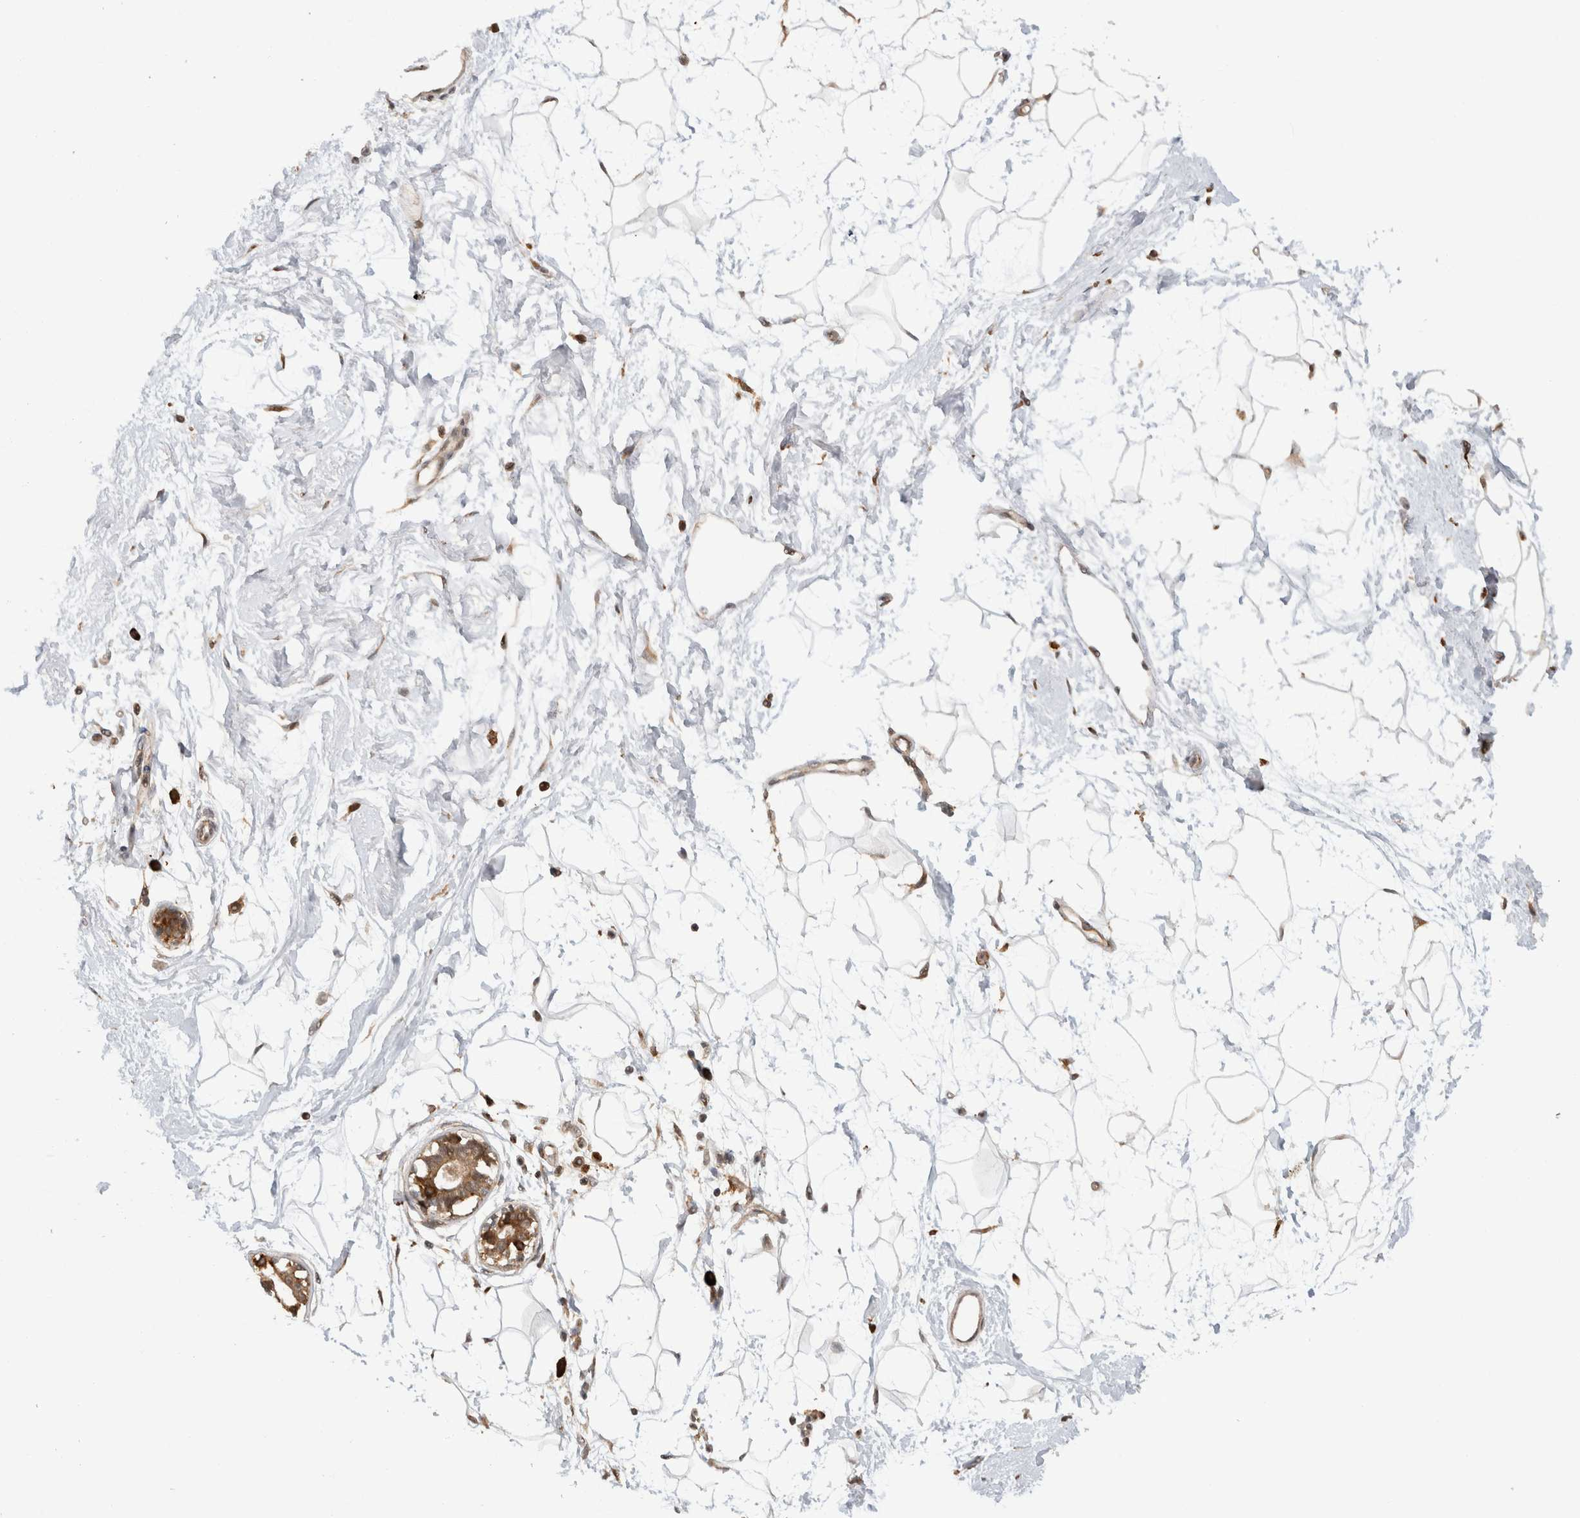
{"staining": {"intensity": "weak", "quantity": ">75%", "location": "cytoplasmic/membranous"}, "tissue": "breast", "cell_type": "Adipocytes", "image_type": "normal", "snomed": [{"axis": "morphology", "description": "Normal tissue, NOS"}, {"axis": "topography", "description": "Breast"}], "caption": "This photomicrograph demonstrates normal breast stained with immunohistochemistry (IHC) to label a protein in brown. The cytoplasmic/membranous of adipocytes show weak positivity for the protein. Nuclei are counter-stained blue.", "gene": "MS4A7", "patient": {"sex": "female", "age": 45}}